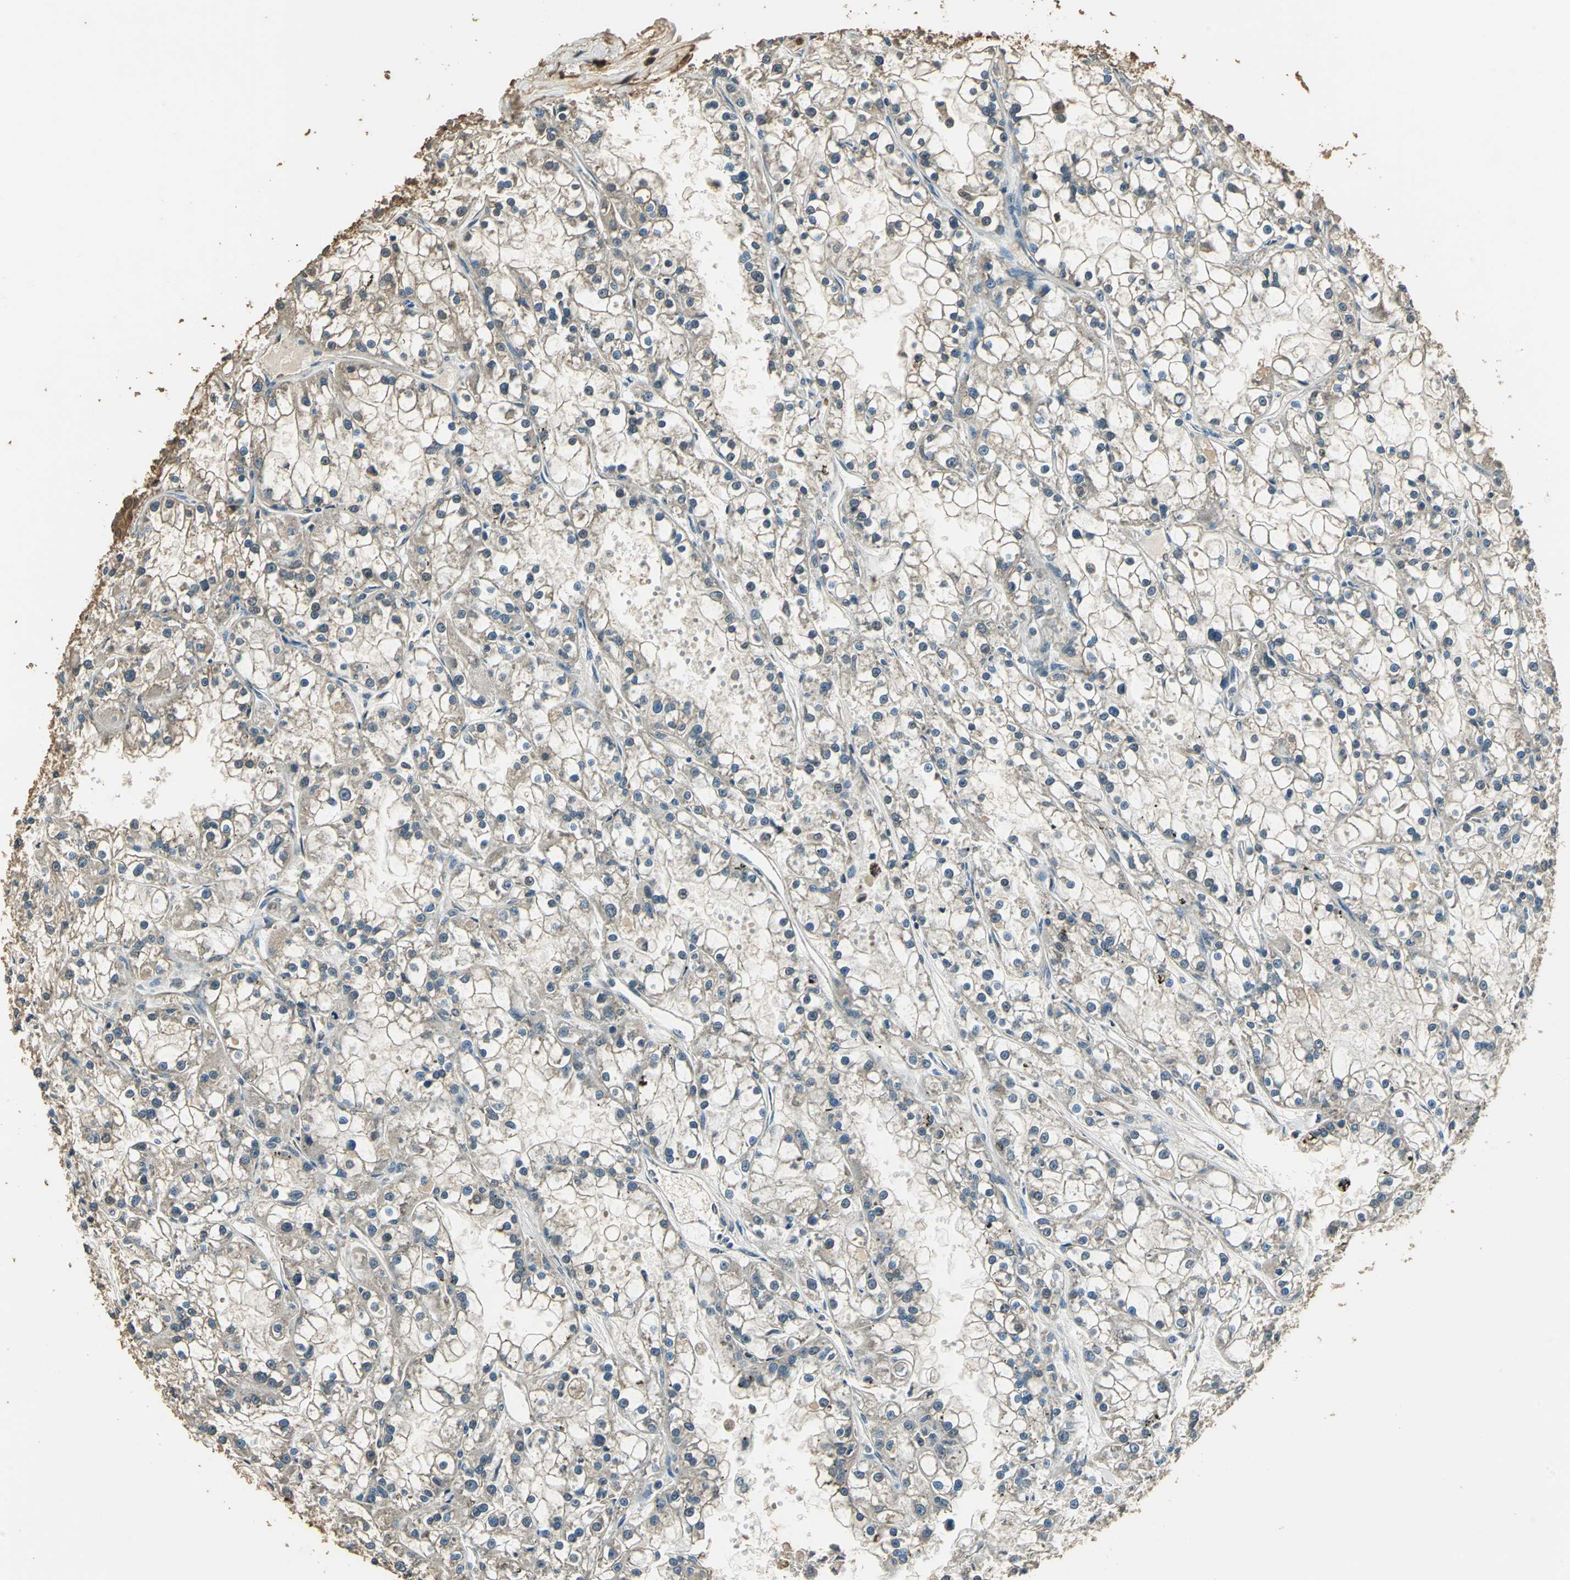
{"staining": {"intensity": "moderate", "quantity": ">75%", "location": "cytoplasmic/membranous"}, "tissue": "renal cancer", "cell_type": "Tumor cells", "image_type": "cancer", "snomed": [{"axis": "morphology", "description": "Adenocarcinoma, NOS"}, {"axis": "topography", "description": "Kidney"}], "caption": "The immunohistochemical stain highlights moderate cytoplasmic/membranous staining in tumor cells of renal cancer (adenocarcinoma) tissue.", "gene": "TMPRSS4", "patient": {"sex": "female", "age": 52}}